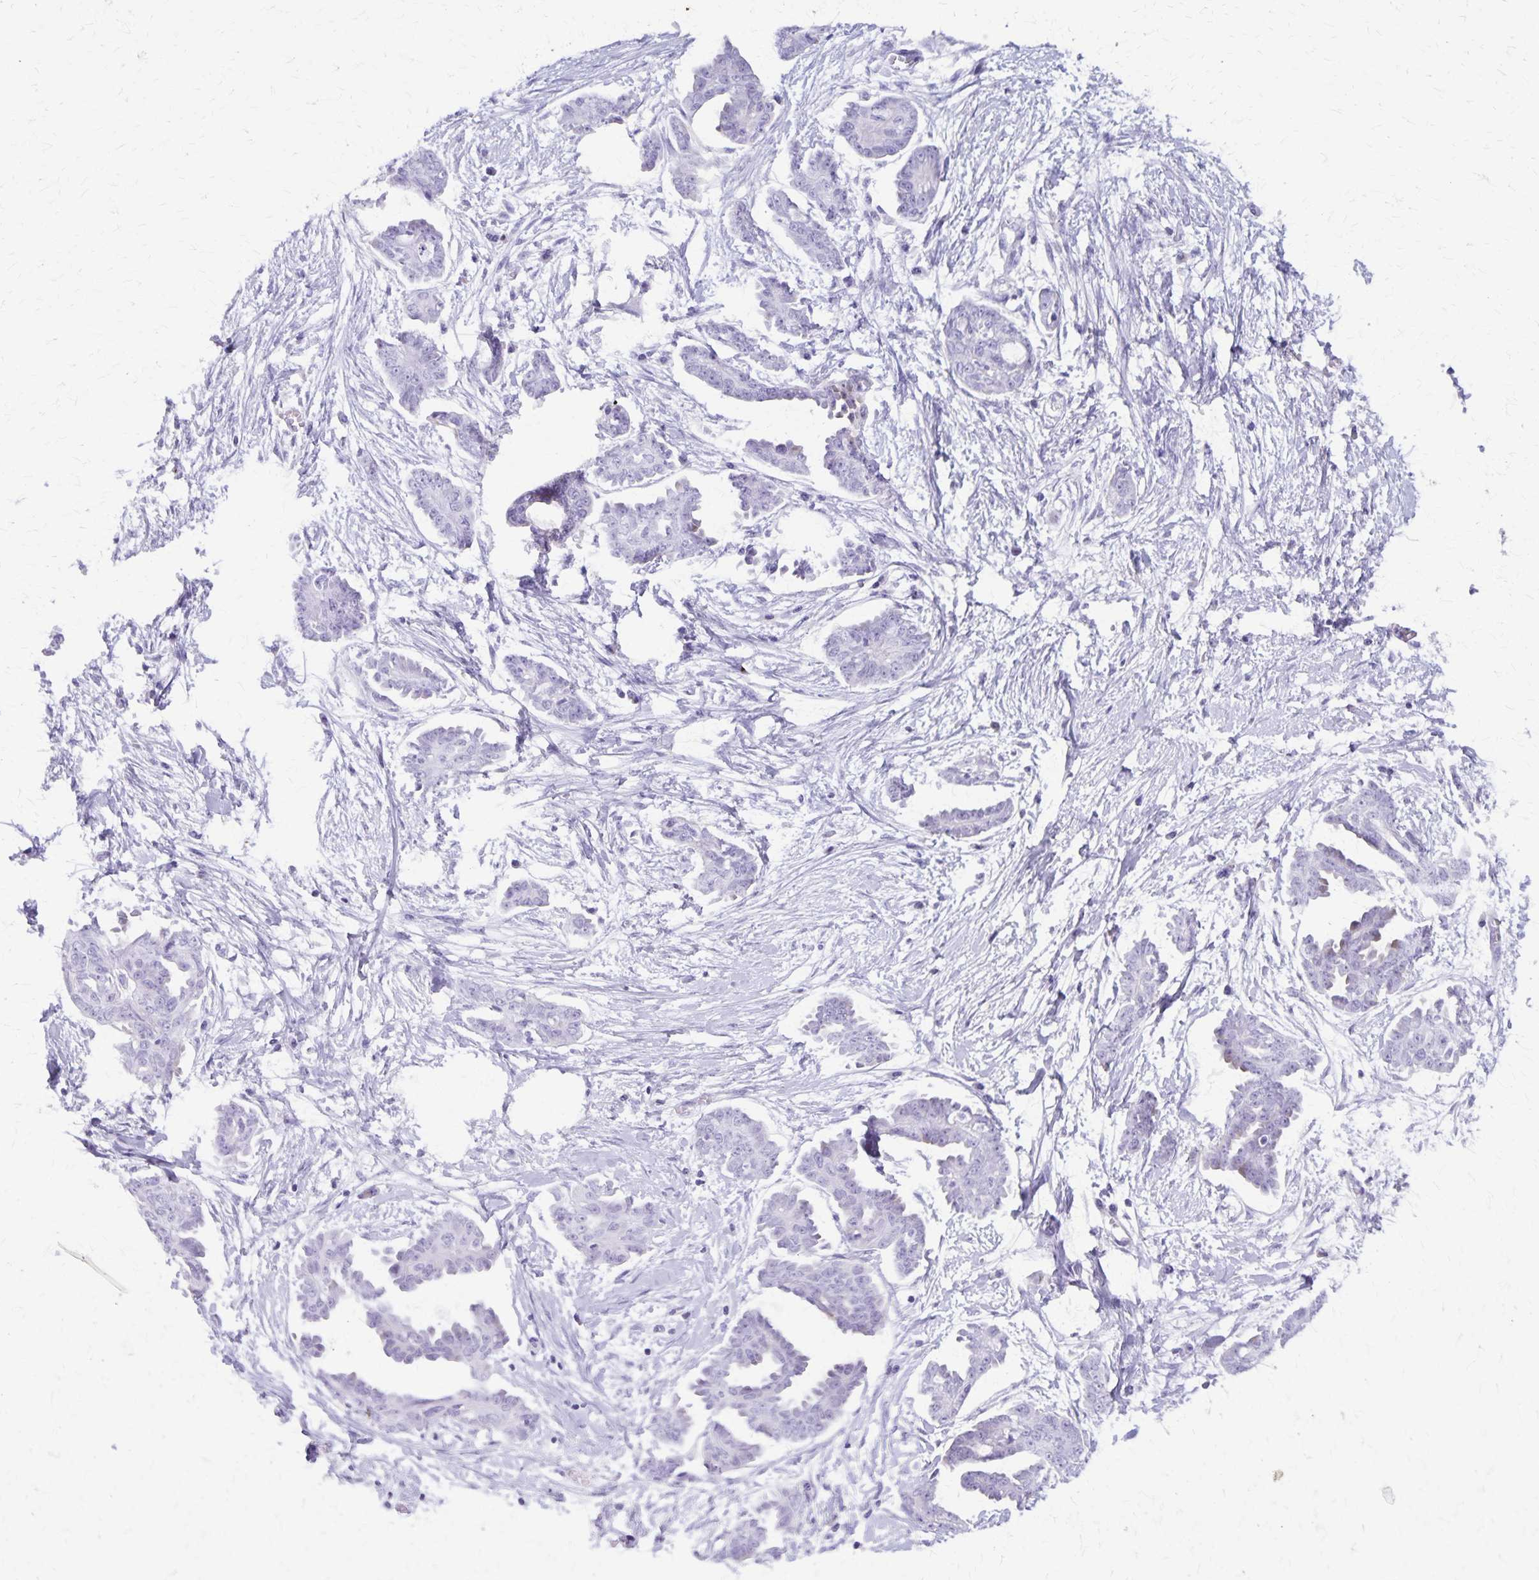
{"staining": {"intensity": "negative", "quantity": "none", "location": "none"}, "tissue": "ovarian cancer", "cell_type": "Tumor cells", "image_type": "cancer", "snomed": [{"axis": "morphology", "description": "Cystadenocarcinoma, serous, NOS"}, {"axis": "topography", "description": "Ovary"}], "caption": "High power microscopy micrograph of an immunohistochemistry (IHC) image of ovarian cancer, revealing no significant staining in tumor cells.", "gene": "DEFA5", "patient": {"sex": "female", "age": 71}}